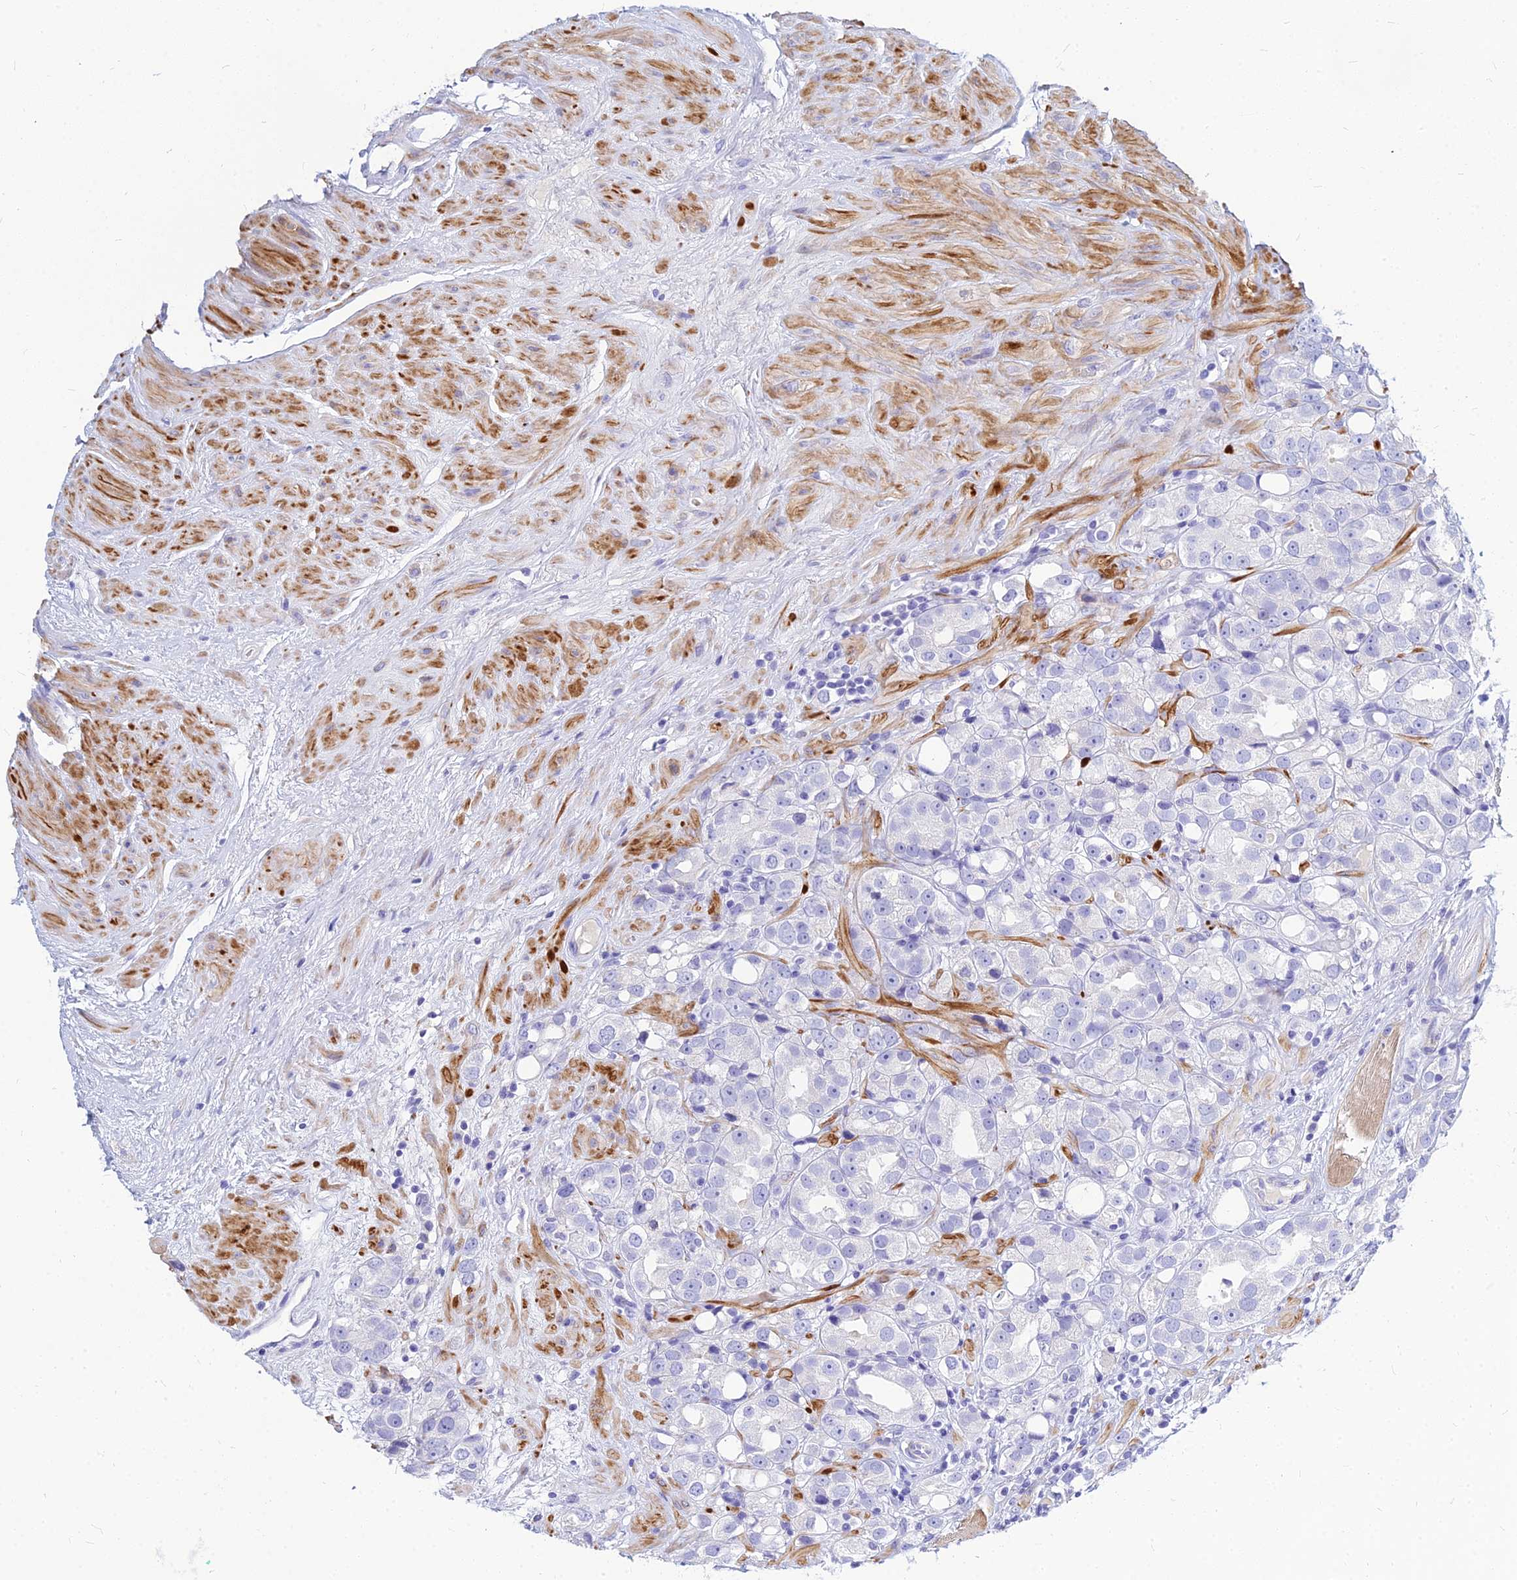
{"staining": {"intensity": "negative", "quantity": "none", "location": "none"}, "tissue": "prostate cancer", "cell_type": "Tumor cells", "image_type": "cancer", "snomed": [{"axis": "morphology", "description": "Adenocarcinoma, NOS"}, {"axis": "topography", "description": "Prostate"}], "caption": "Protein analysis of adenocarcinoma (prostate) shows no significant positivity in tumor cells.", "gene": "ZNF552", "patient": {"sex": "male", "age": 79}}